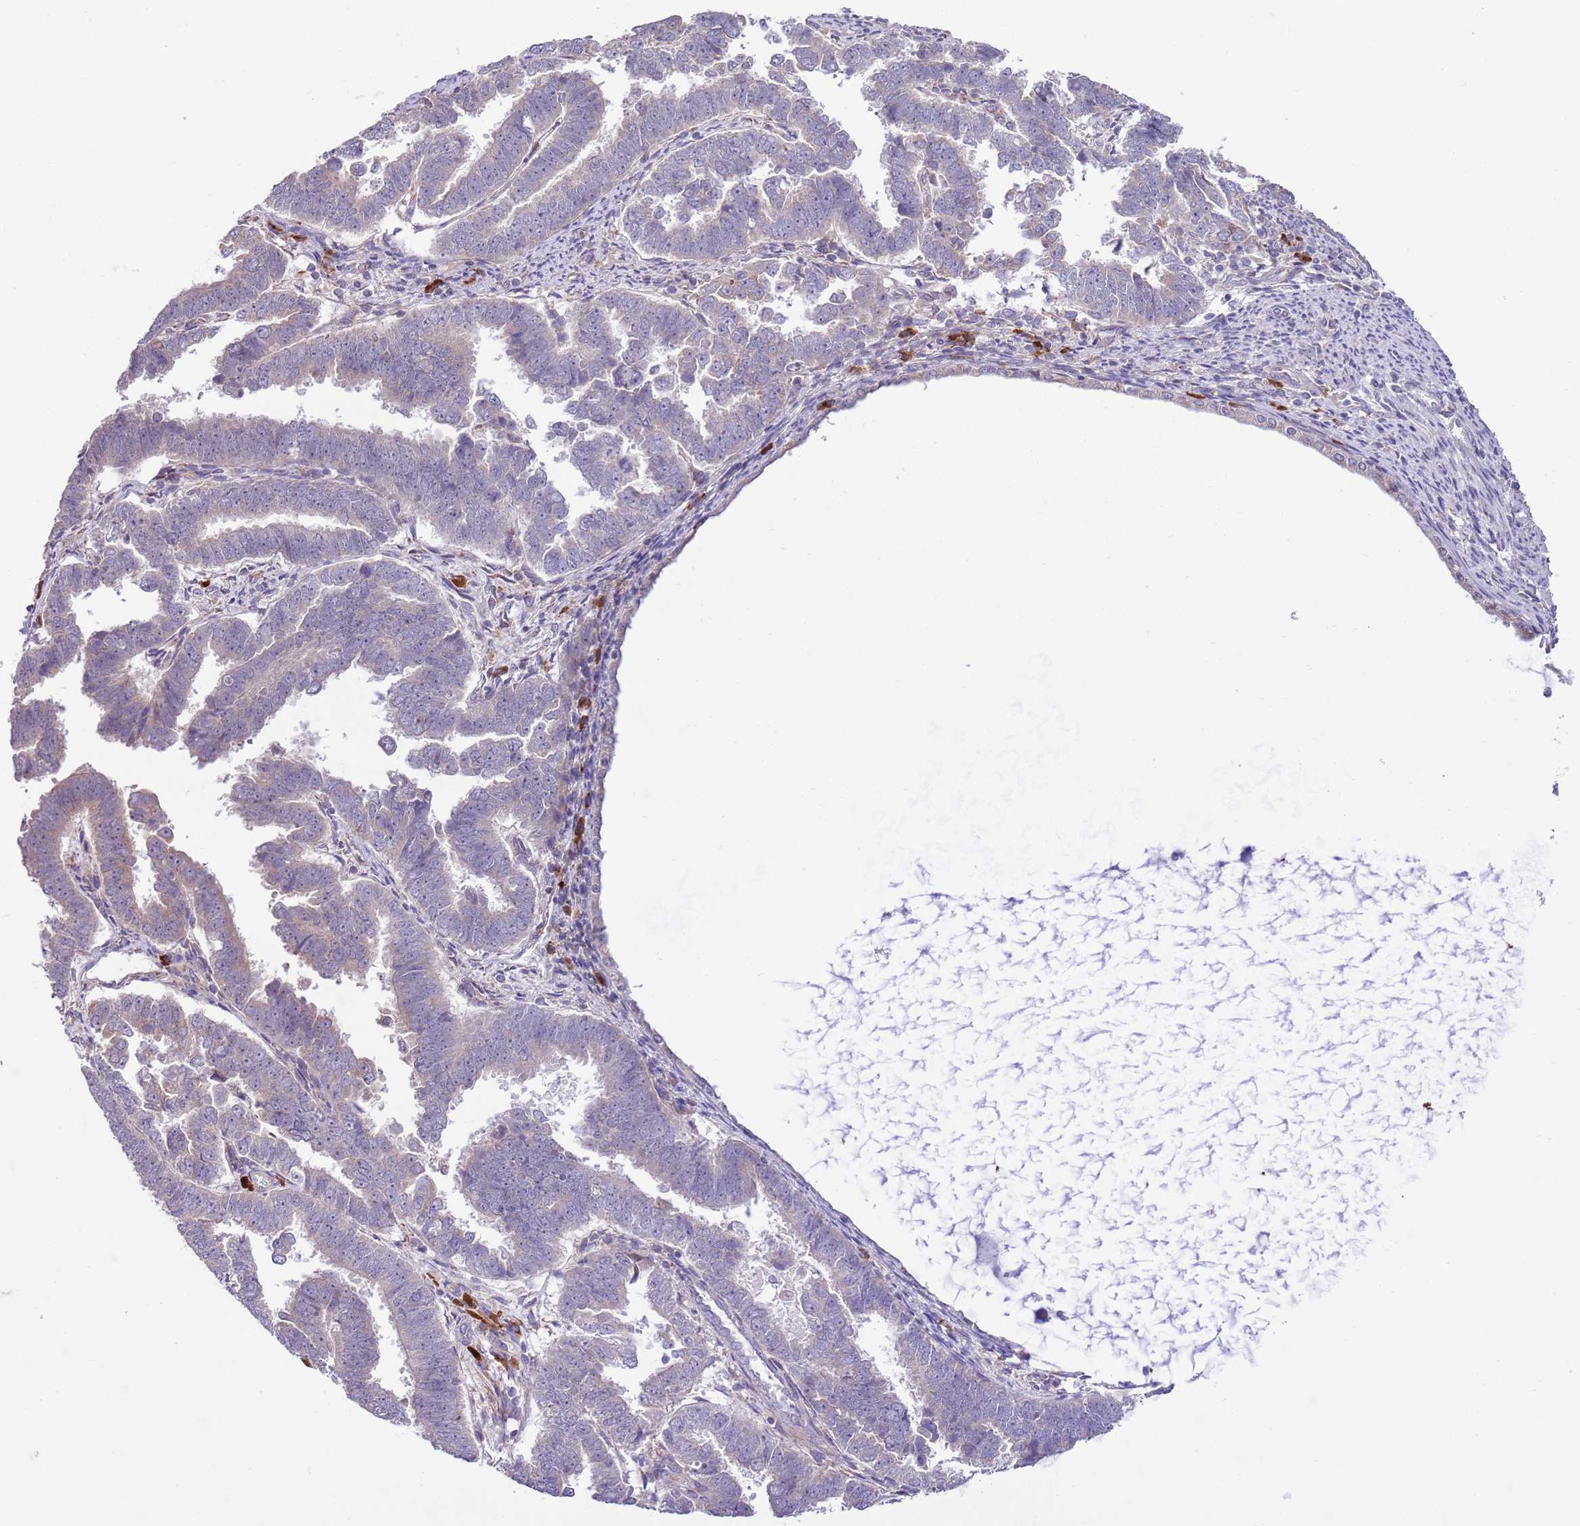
{"staining": {"intensity": "weak", "quantity": "25%-75%", "location": "cytoplasmic/membranous"}, "tissue": "endometrial cancer", "cell_type": "Tumor cells", "image_type": "cancer", "snomed": [{"axis": "morphology", "description": "Adenocarcinoma, NOS"}, {"axis": "topography", "description": "Endometrium"}], "caption": "Immunohistochemistry (IHC) (DAB) staining of human endometrial cancer (adenocarcinoma) demonstrates weak cytoplasmic/membranous protein positivity in about 25%-75% of tumor cells. (brown staining indicates protein expression, while blue staining denotes nuclei).", "gene": "DAND5", "patient": {"sex": "female", "age": 75}}